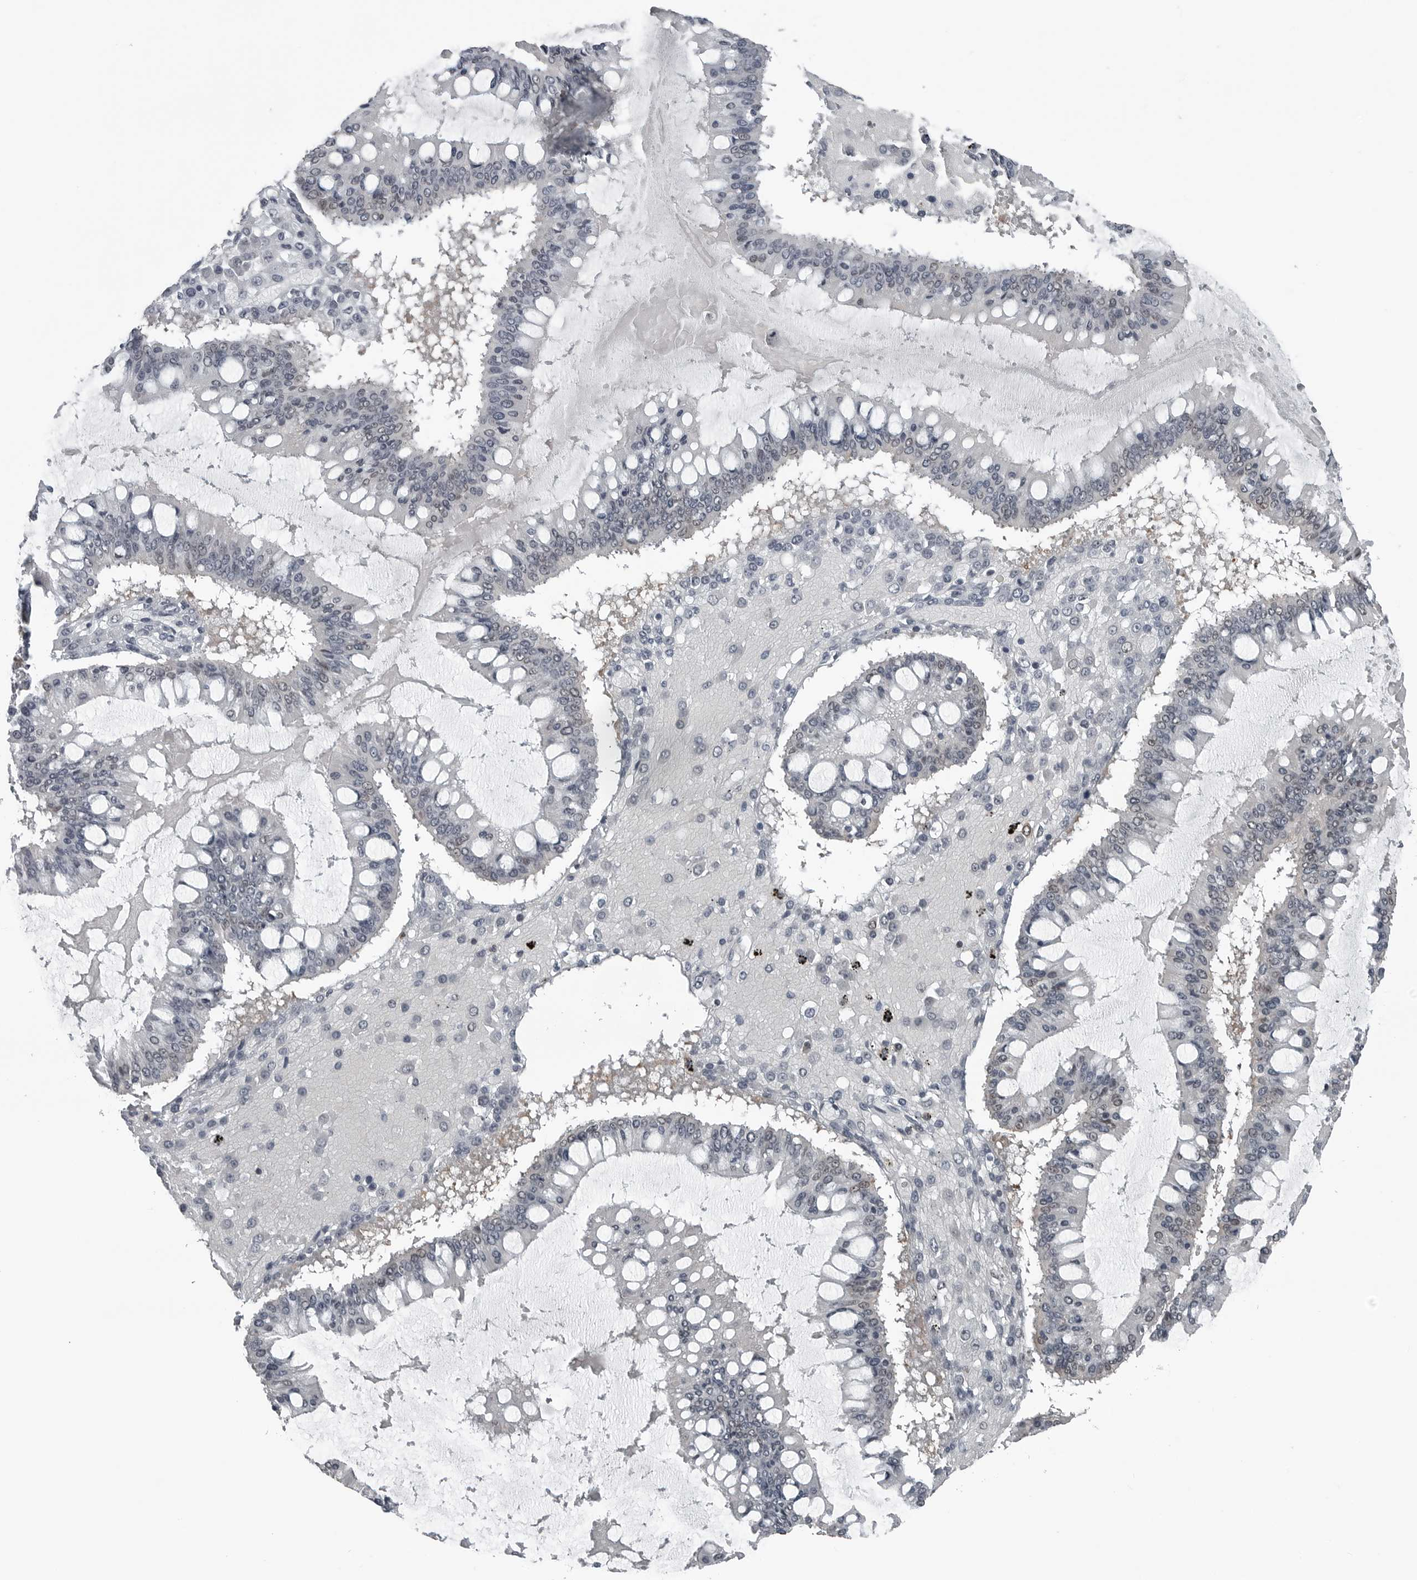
{"staining": {"intensity": "negative", "quantity": "none", "location": "none"}, "tissue": "ovarian cancer", "cell_type": "Tumor cells", "image_type": "cancer", "snomed": [{"axis": "morphology", "description": "Cystadenocarcinoma, mucinous, NOS"}, {"axis": "topography", "description": "Ovary"}], "caption": "The immunohistochemistry photomicrograph has no significant expression in tumor cells of ovarian cancer tissue.", "gene": "AKR1A1", "patient": {"sex": "female", "age": 73}}